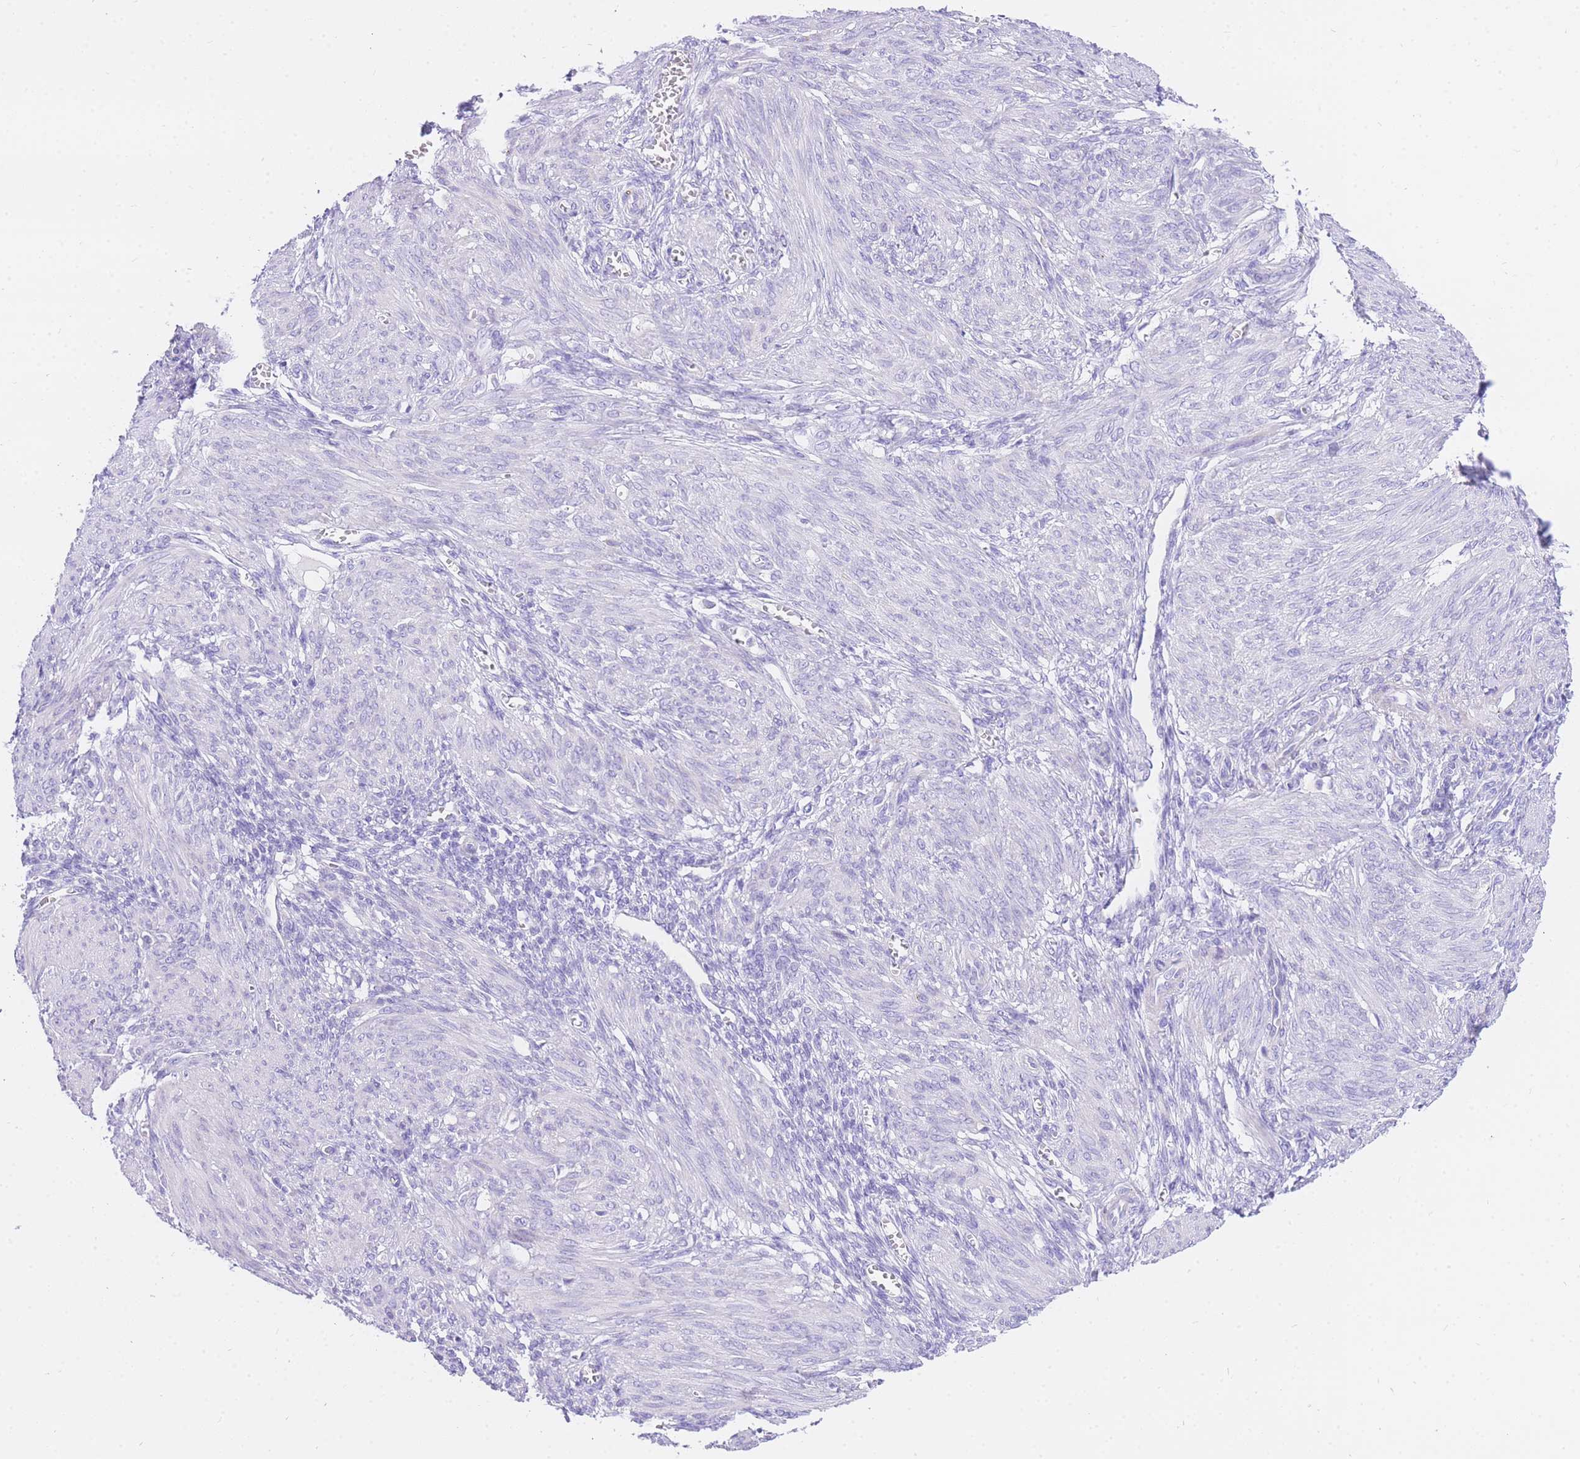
{"staining": {"intensity": "negative", "quantity": "none", "location": "none"}, "tissue": "smooth muscle", "cell_type": "Smooth muscle cells", "image_type": "normal", "snomed": [{"axis": "morphology", "description": "Normal tissue, NOS"}, {"axis": "topography", "description": "Smooth muscle"}], "caption": "IHC micrograph of benign smooth muscle: human smooth muscle stained with DAB (3,3'-diaminobenzidine) shows no significant protein positivity in smooth muscle cells. Brightfield microscopy of immunohistochemistry stained with DAB (brown) and hematoxylin (blue), captured at high magnification.", "gene": "UPK1A", "patient": {"sex": "female", "age": 39}}